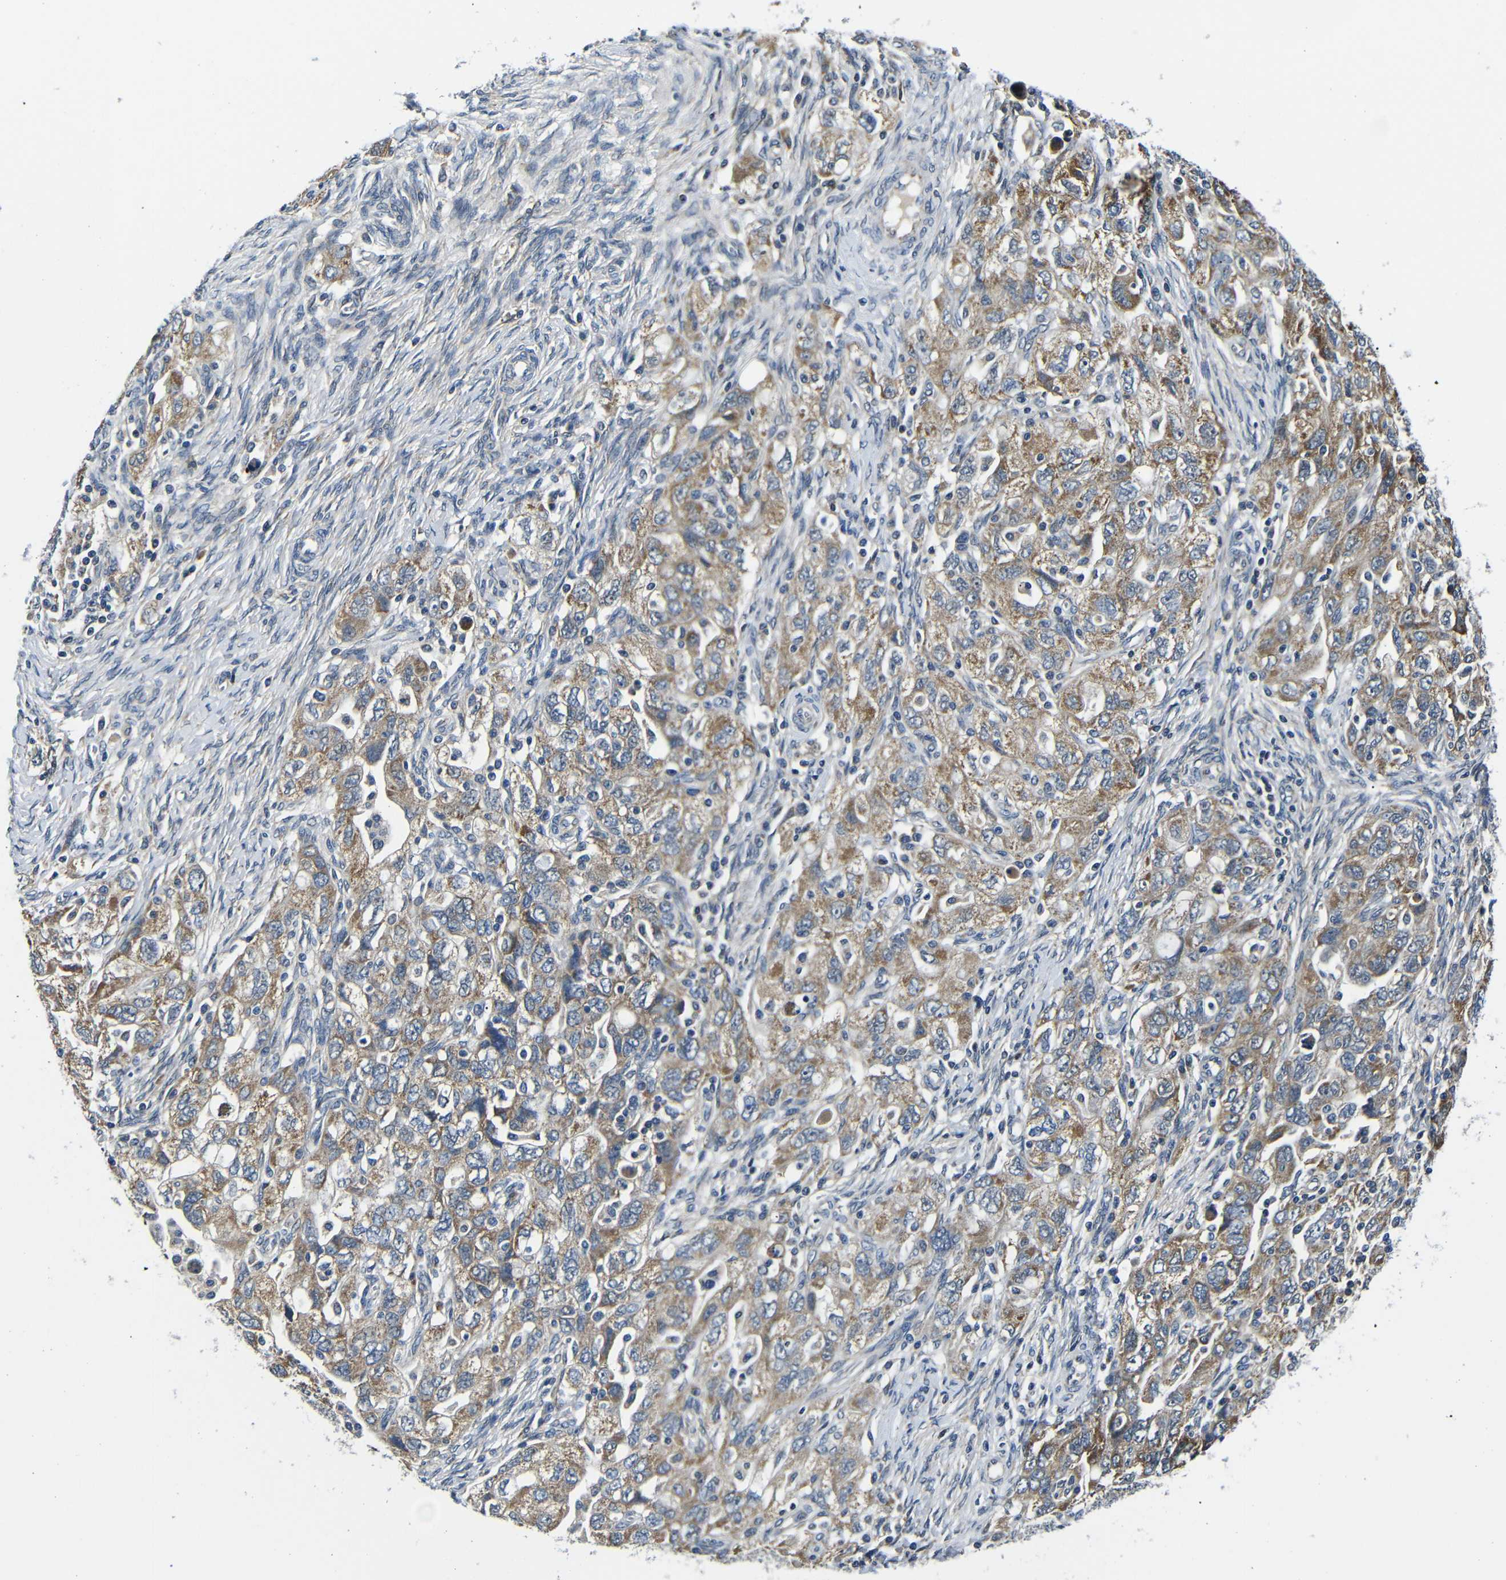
{"staining": {"intensity": "weak", "quantity": ">75%", "location": "cytoplasmic/membranous"}, "tissue": "ovarian cancer", "cell_type": "Tumor cells", "image_type": "cancer", "snomed": [{"axis": "morphology", "description": "Carcinoma, NOS"}, {"axis": "morphology", "description": "Cystadenocarcinoma, serous, NOS"}, {"axis": "topography", "description": "Ovary"}], "caption": "Protein staining displays weak cytoplasmic/membranous positivity in approximately >75% of tumor cells in ovarian cancer (serous cystadenocarcinoma). The staining is performed using DAB (3,3'-diaminobenzidine) brown chromogen to label protein expression. The nuclei are counter-stained blue using hematoxylin.", "gene": "FKBP14", "patient": {"sex": "female", "age": 69}}